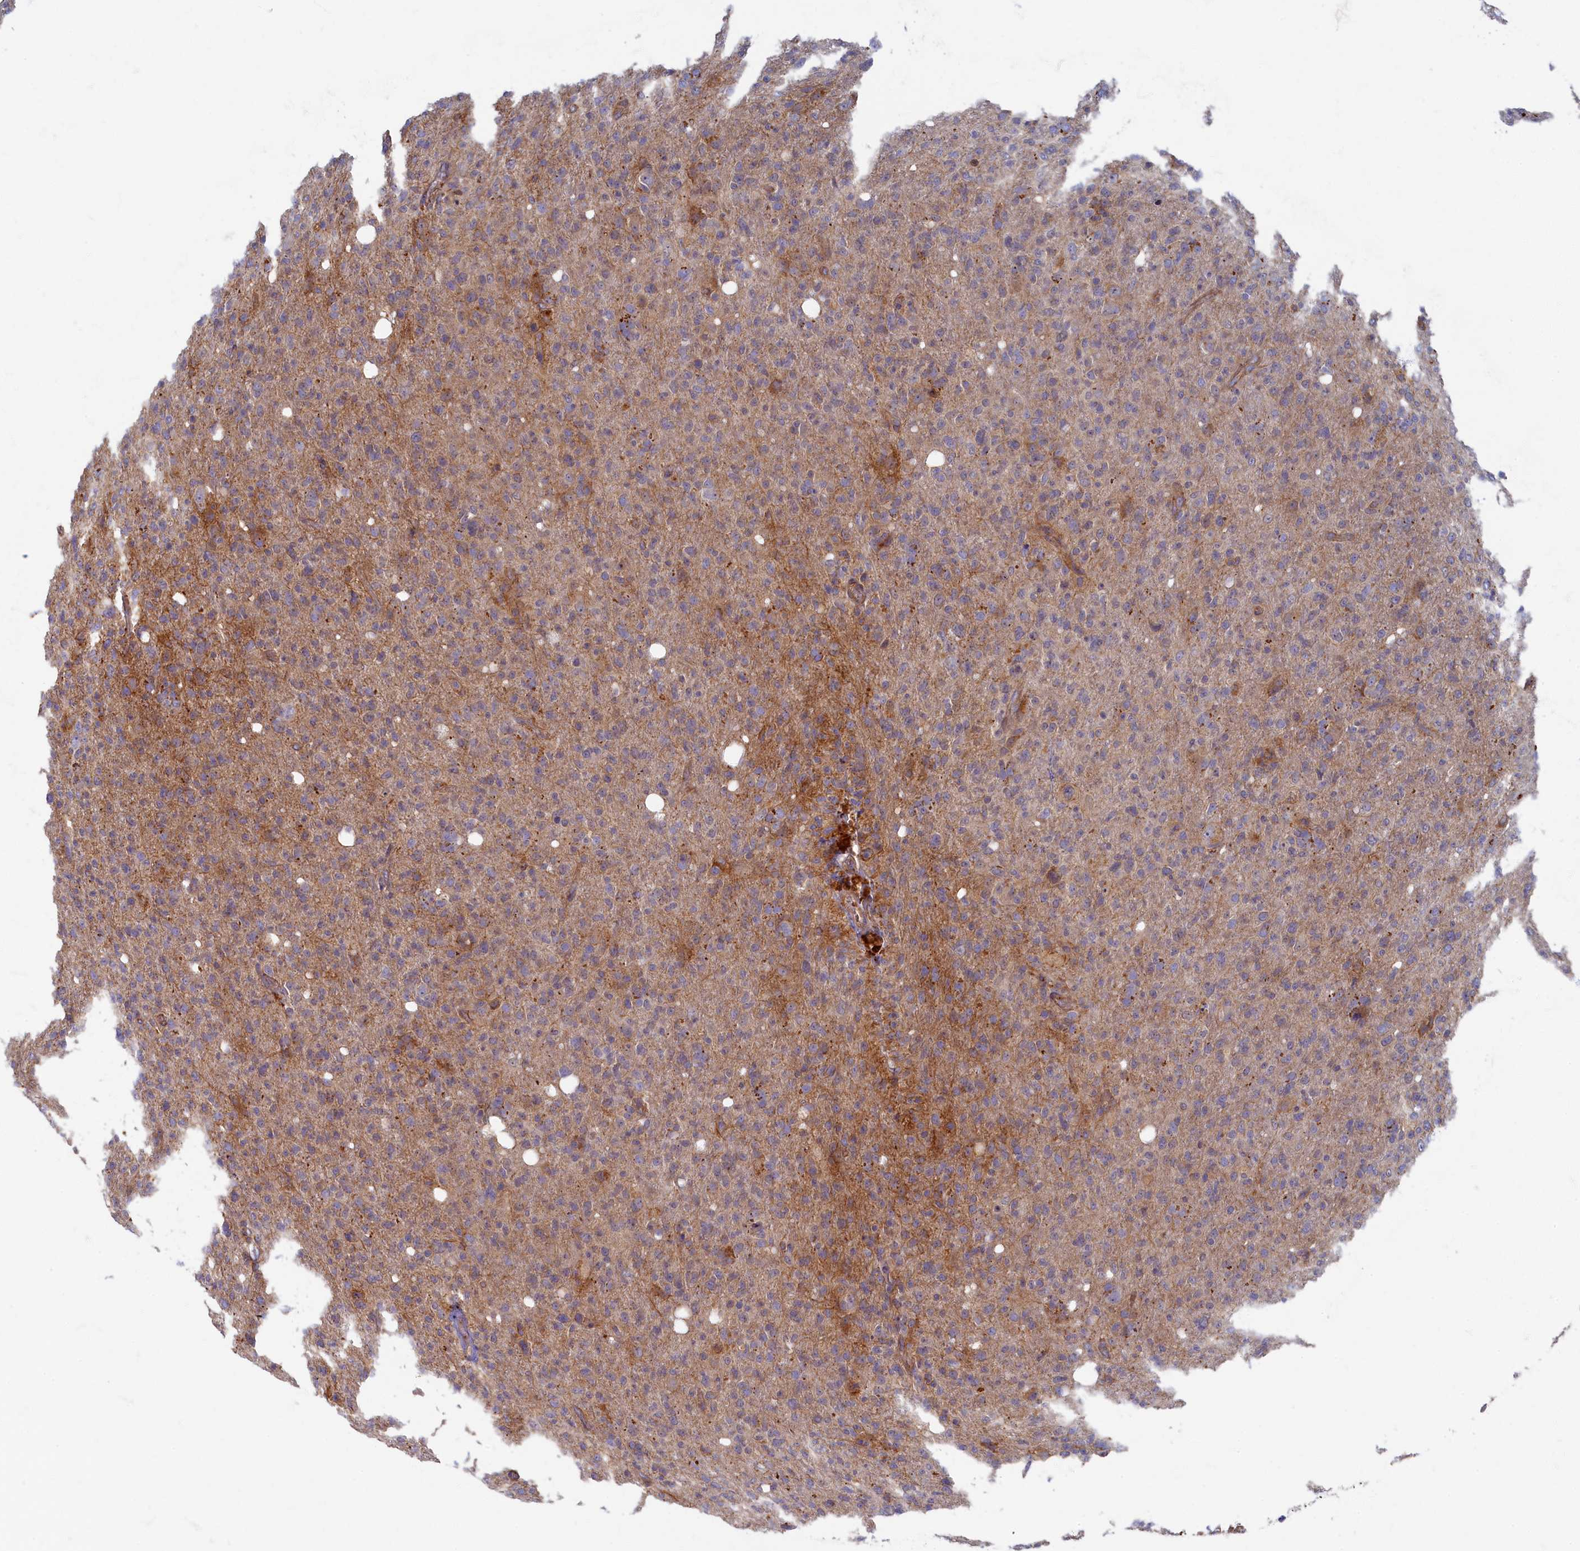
{"staining": {"intensity": "weak", "quantity": "<25%", "location": "cytoplasmic/membranous"}, "tissue": "glioma", "cell_type": "Tumor cells", "image_type": "cancer", "snomed": [{"axis": "morphology", "description": "Glioma, malignant, High grade"}, {"axis": "topography", "description": "Brain"}], "caption": "Protein analysis of malignant glioma (high-grade) shows no significant positivity in tumor cells.", "gene": "PSMG2", "patient": {"sex": "female", "age": 57}}